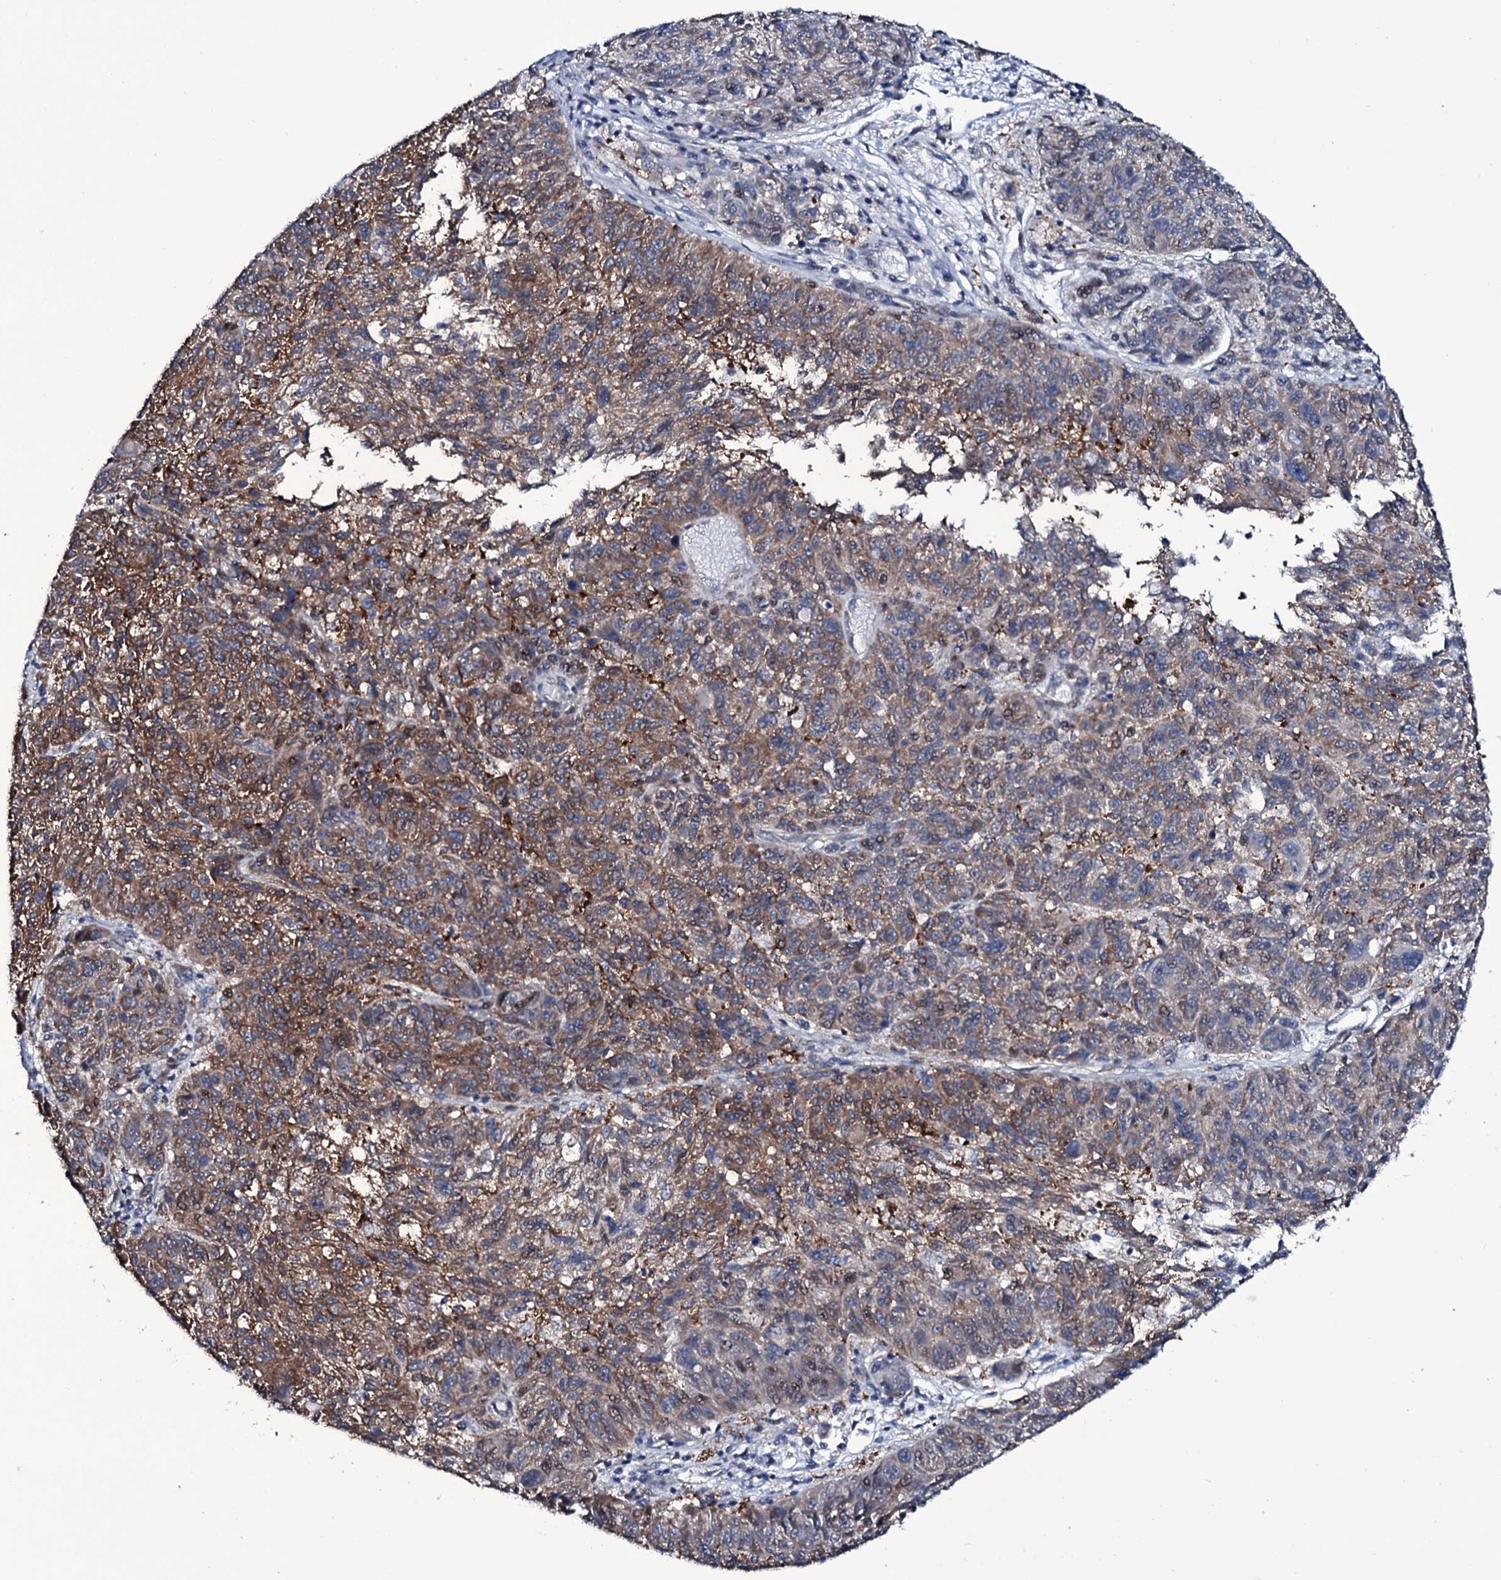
{"staining": {"intensity": "moderate", "quantity": "25%-75%", "location": "cytoplasmic/membranous"}, "tissue": "melanoma", "cell_type": "Tumor cells", "image_type": "cancer", "snomed": [{"axis": "morphology", "description": "Malignant melanoma, NOS"}, {"axis": "topography", "description": "Skin"}], "caption": "Protein expression analysis of malignant melanoma demonstrates moderate cytoplasmic/membranous staining in approximately 25%-75% of tumor cells. The staining was performed using DAB, with brown indicating positive protein expression. Nuclei are stained blue with hematoxylin.", "gene": "WIPF3", "patient": {"sex": "male", "age": 53}}